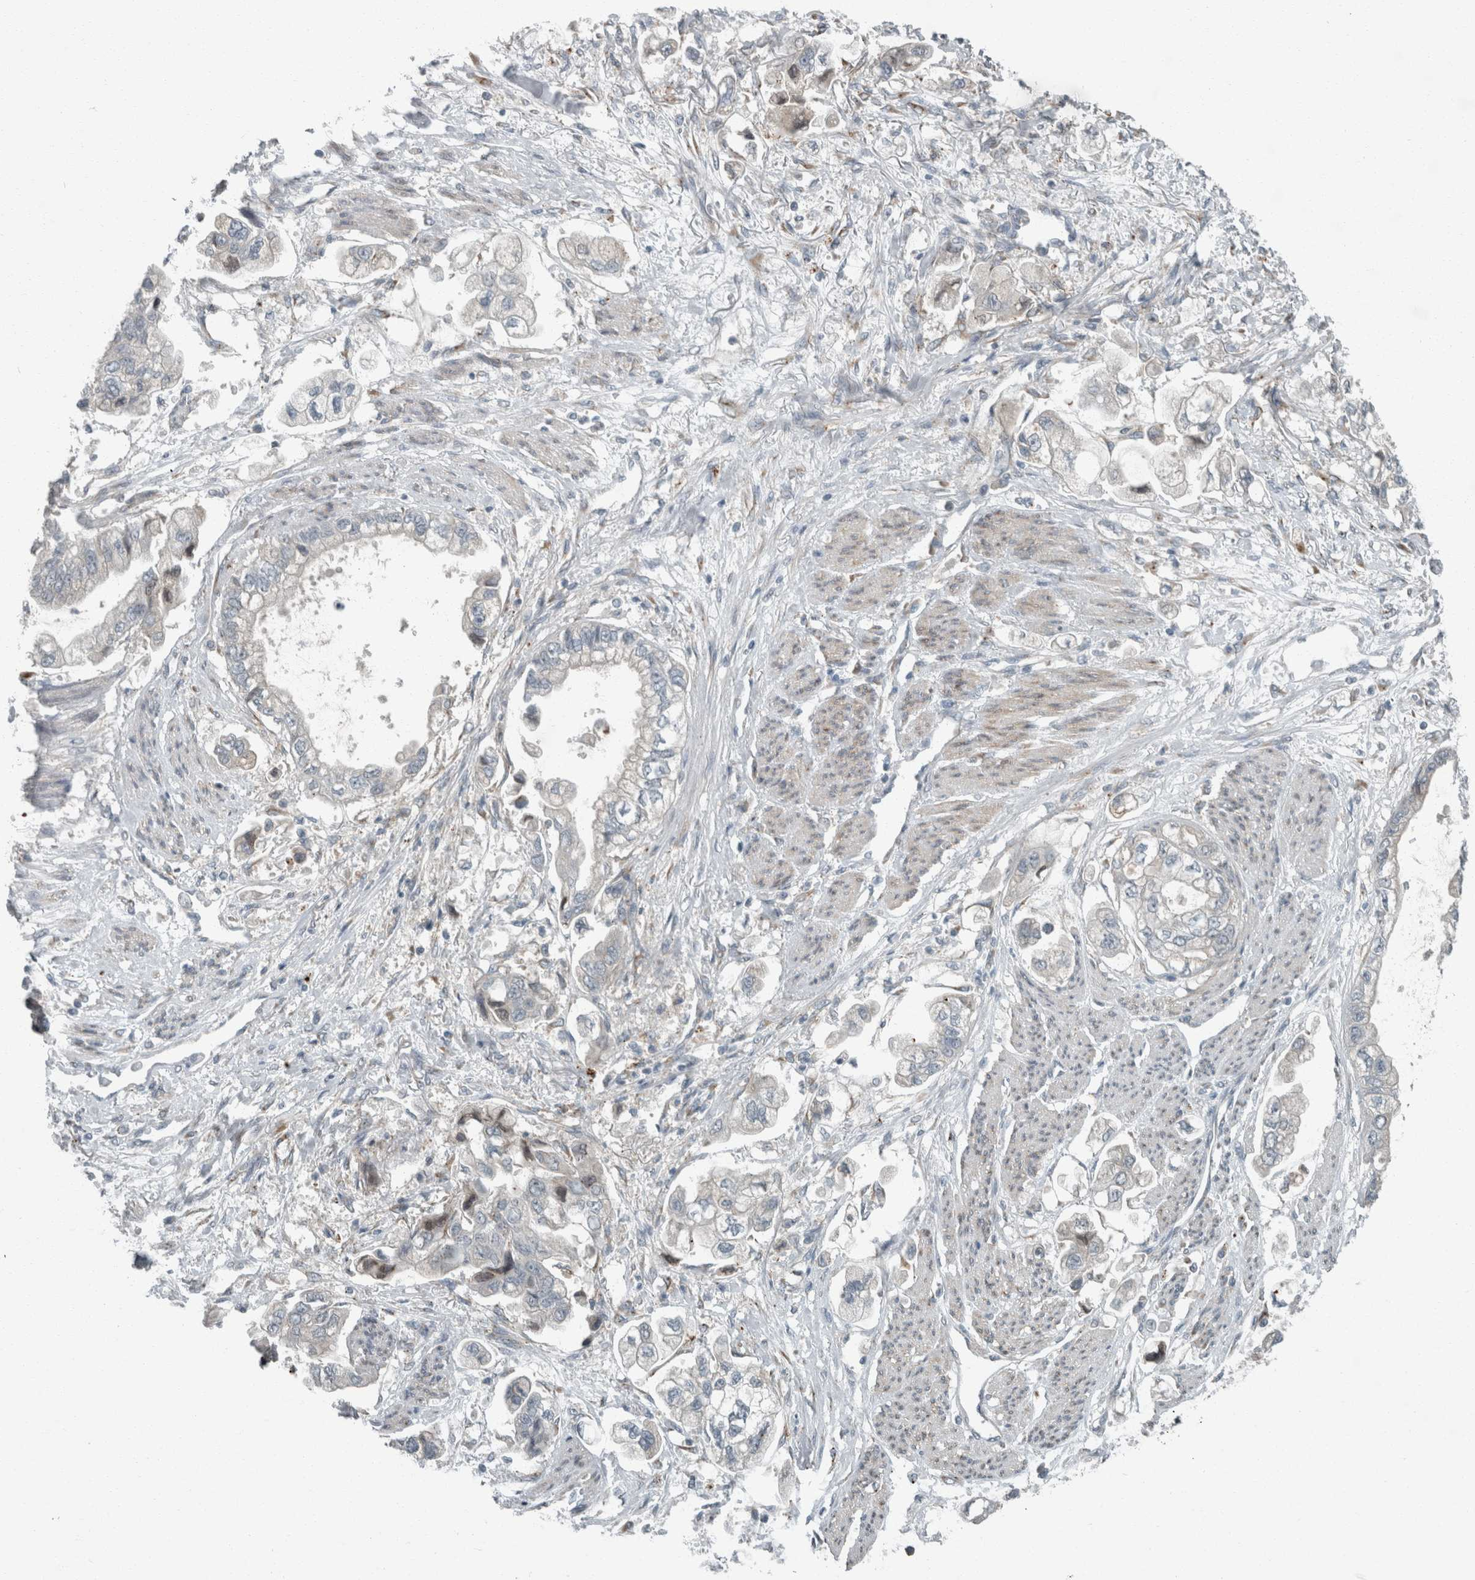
{"staining": {"intensity": "negative", "quantity": "none", "location": "none"}, "tissue": "stomach cancer", "cell_type": "Tumor cells", "image_type": "cancer", "snomed": [{"axis": "morphology", "description": "Adenocarcinoma, NOS"}, {"axis": "topography", "description": "Stomach"}], "caption": "Immunohistochemical staining of adenocarcinoma (stomach) exhibits no significant positivity in tumor cells. Nuclei are stained in blue.", "gene": "KIF1C", "patient": {"sex": "male", "age": 62}}